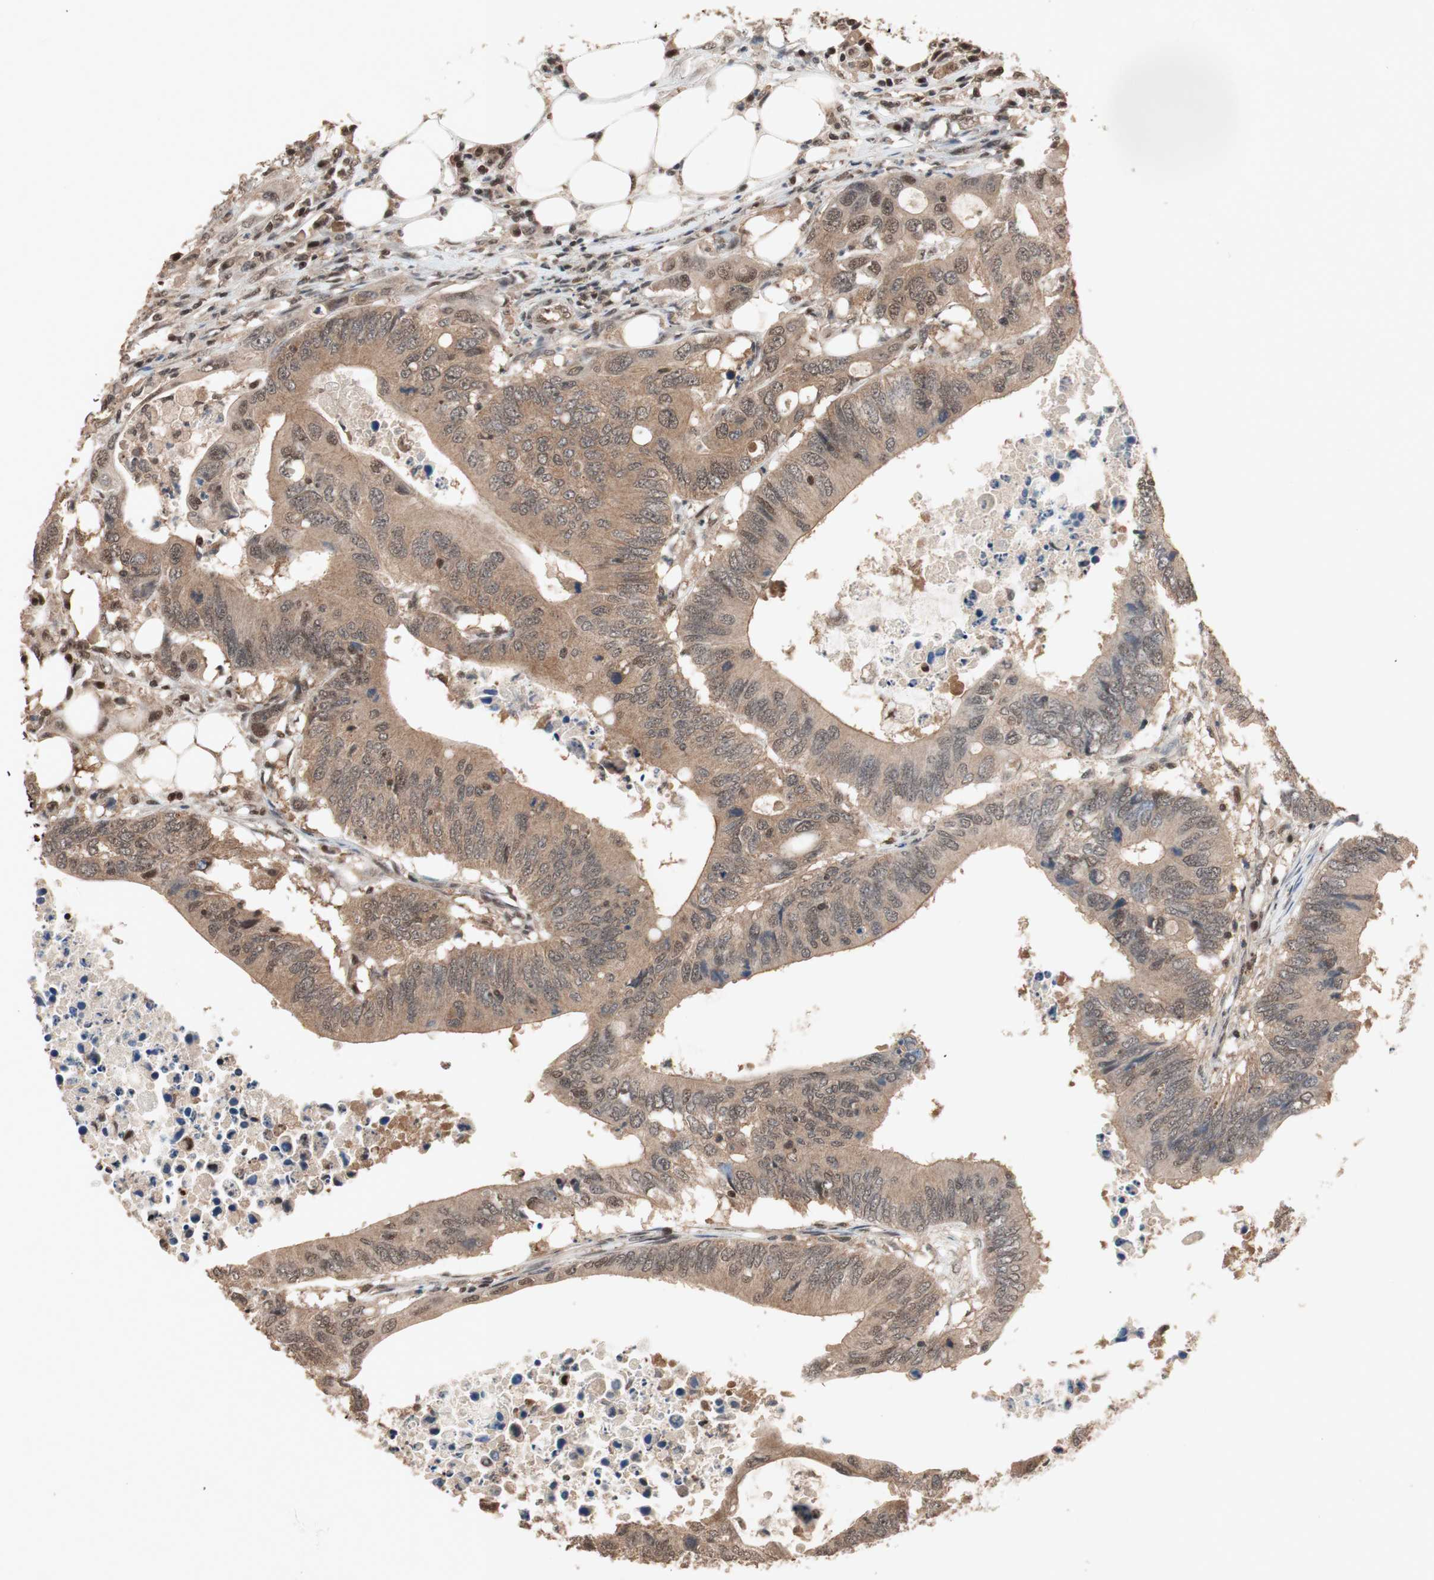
{"staining": {"intensity": "moderate", "quantity": ">75%", "location": "cytoplasmic/membranous,nuclear"}, "tissue": "colorectal cancer", "cell_type": "Tumor cells", "image_type": "cancer", "snomed": [{"axis": "morphology", "description": "Adenocarcinoma, NOS"}, {"axis": "topography", "description": "Colon"}], "caption": "Protein positivity by immunohistochemistry shows moderate cytoplasmic/membranous and nuclear staining in approximately >75% of tumor cells in colorectal adenocarcinoma.", "gene": "GART", "patient": {"sex": "male", "age": 71}}